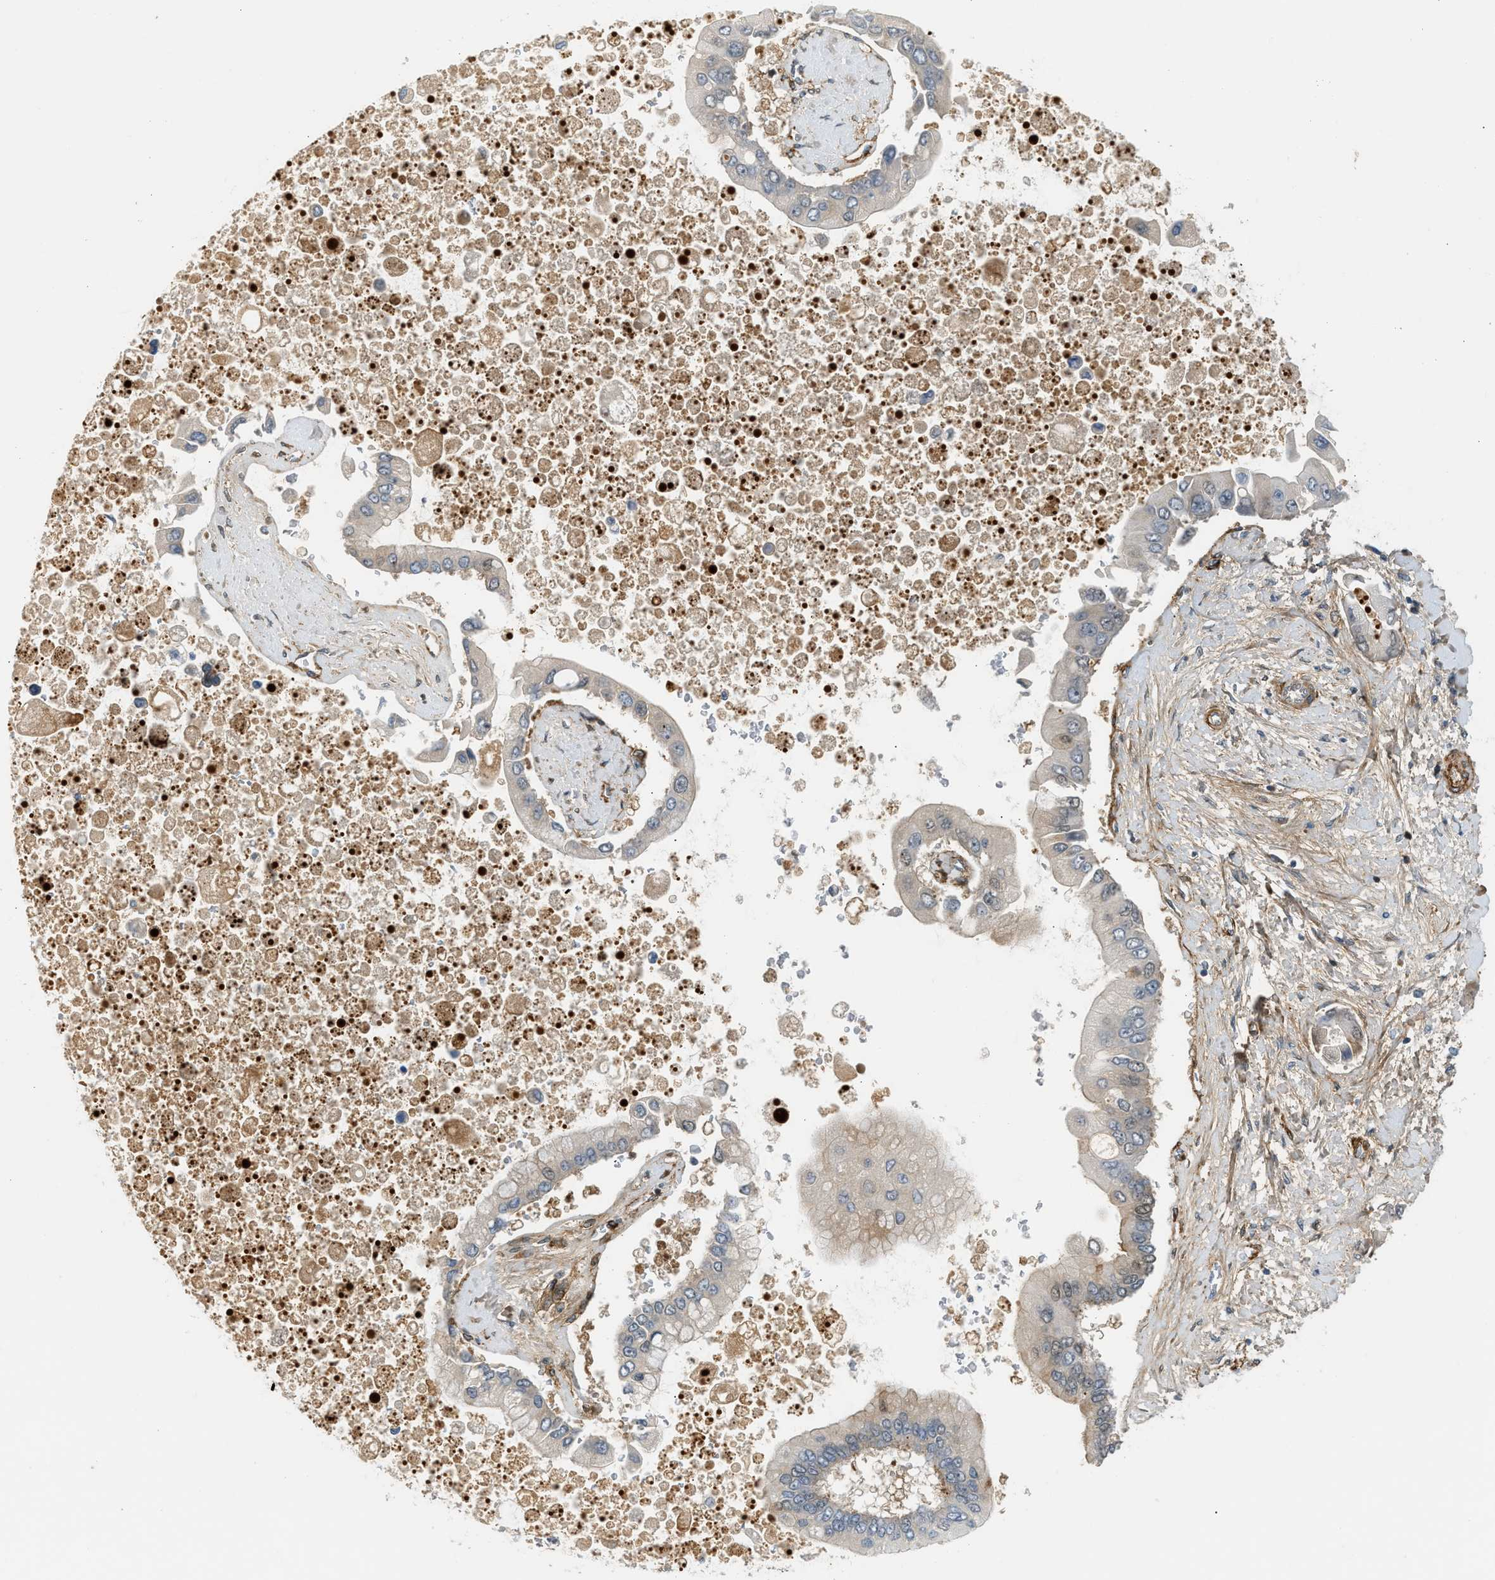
{"staining": {"intensity": "weak", "quantity": "<25%", "location": "cytoplasmic/membranous"}, "tissue": "liver cancer", "cell_type": "Tumor cells", "image_type": "cancer", "snomed": [{"axis": "morphology", "description": "Cholangiocarcinoma"}, {"axis": "topography", "description": "Liver"}], "caption": "Tumor cells show no significant protein staining in cholangiocarcinoma (liver).", "gene": "EDNRA", "patient": {"sex": "male", "age": 50}}